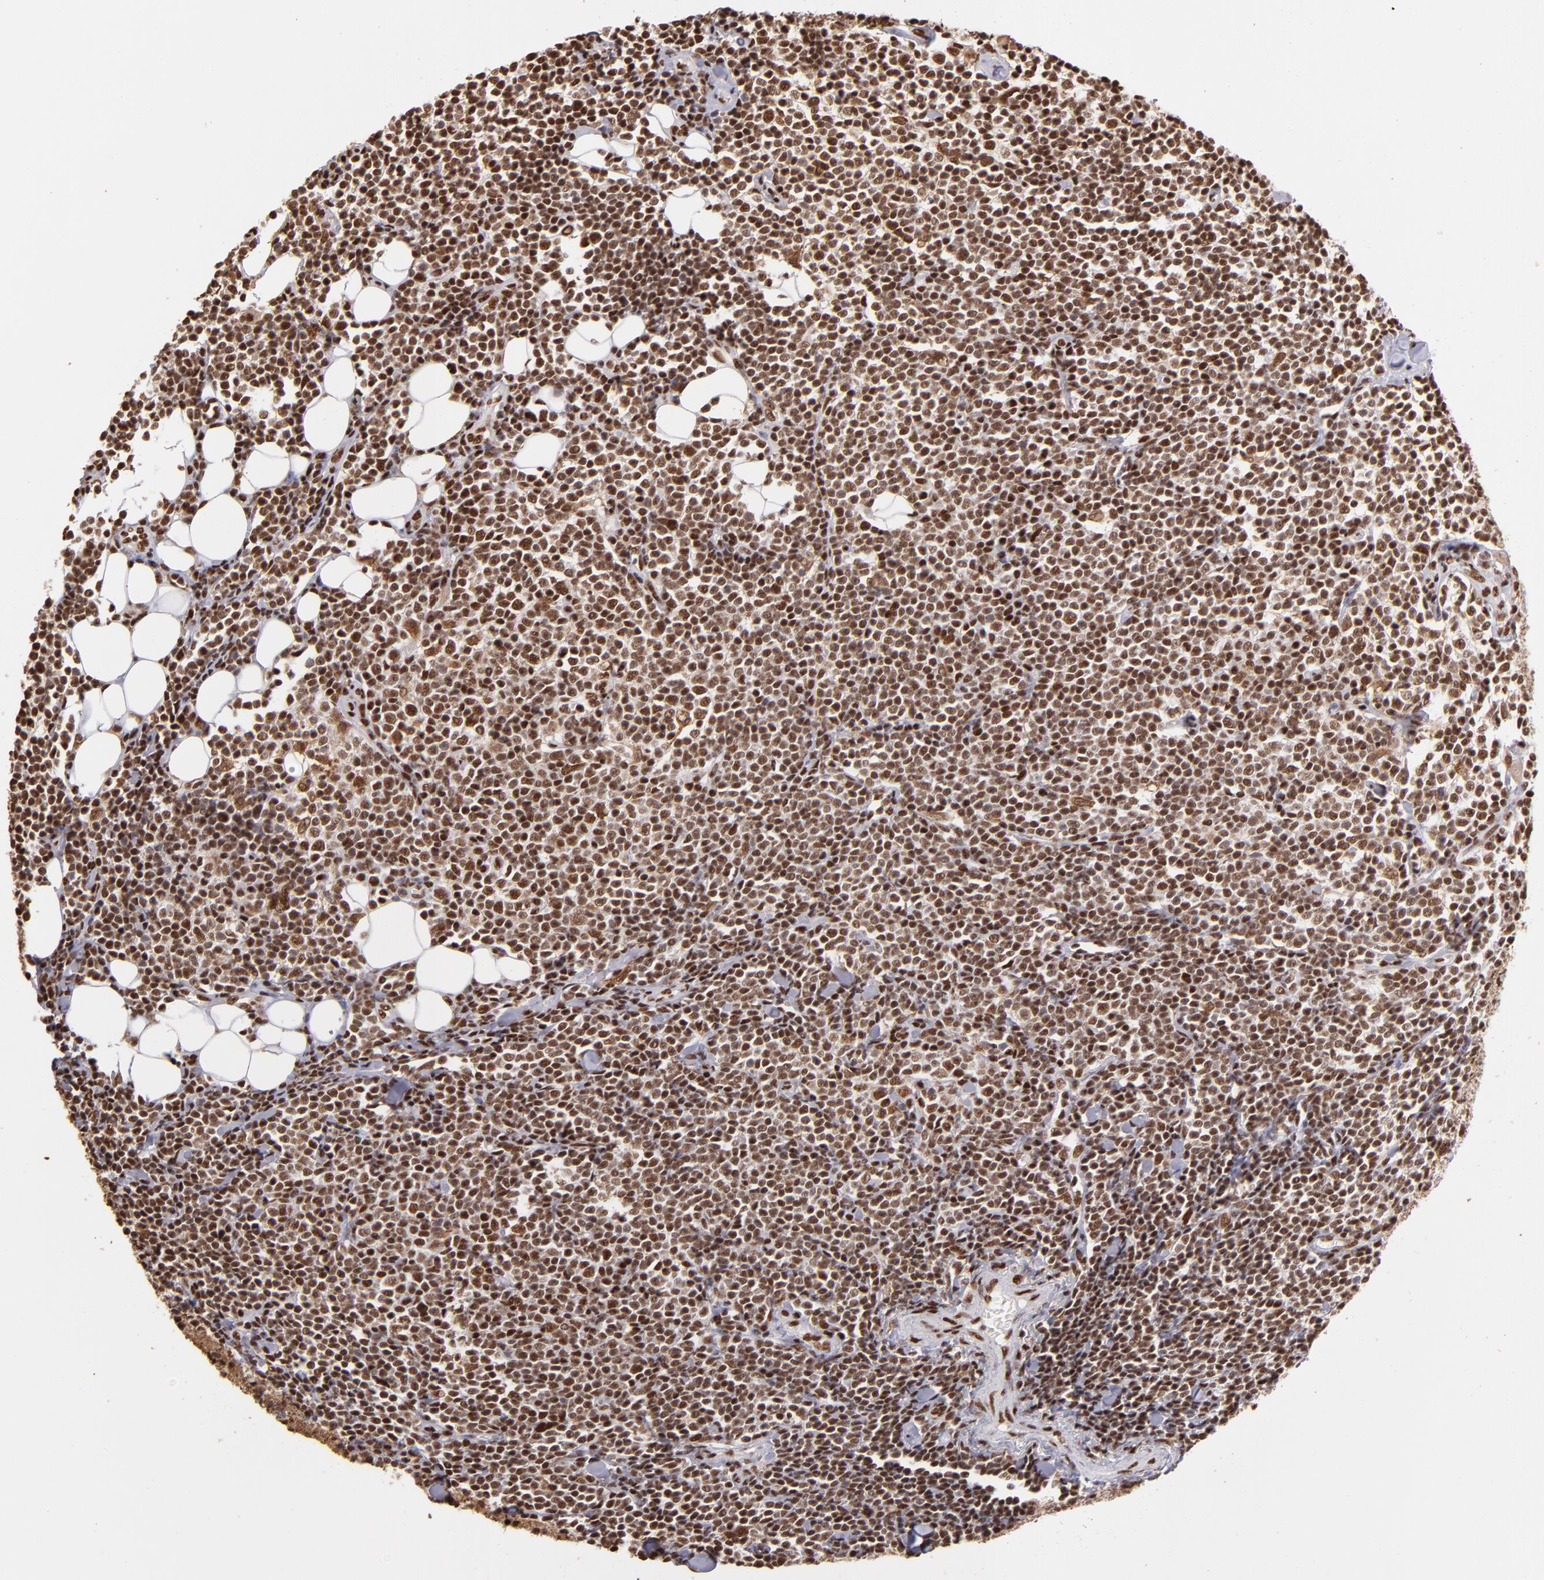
{"staining": {"intensity": "strong", "quantity": ">75%", "location": "nuclear"}, "tissue": "lymphoma", "cell_type": "Tumor cells", "image_type": "cancer", "snomed": [{"axis": "morphology", "description": "Malignant lymphoma, non-Hodgkin's type, Low grade"}, {"axis": "topography", "description": "Soft tissue"}], "caption": "Approximately >75% of tumor cells in low-grade malignant lymphoma, non-Hodgkin's type demonstrate strong nuclear protein staining as visualized by brown immunohistochemical staining.", "gene": "SP1", "patient": {"sex": "male", "age": 92}}